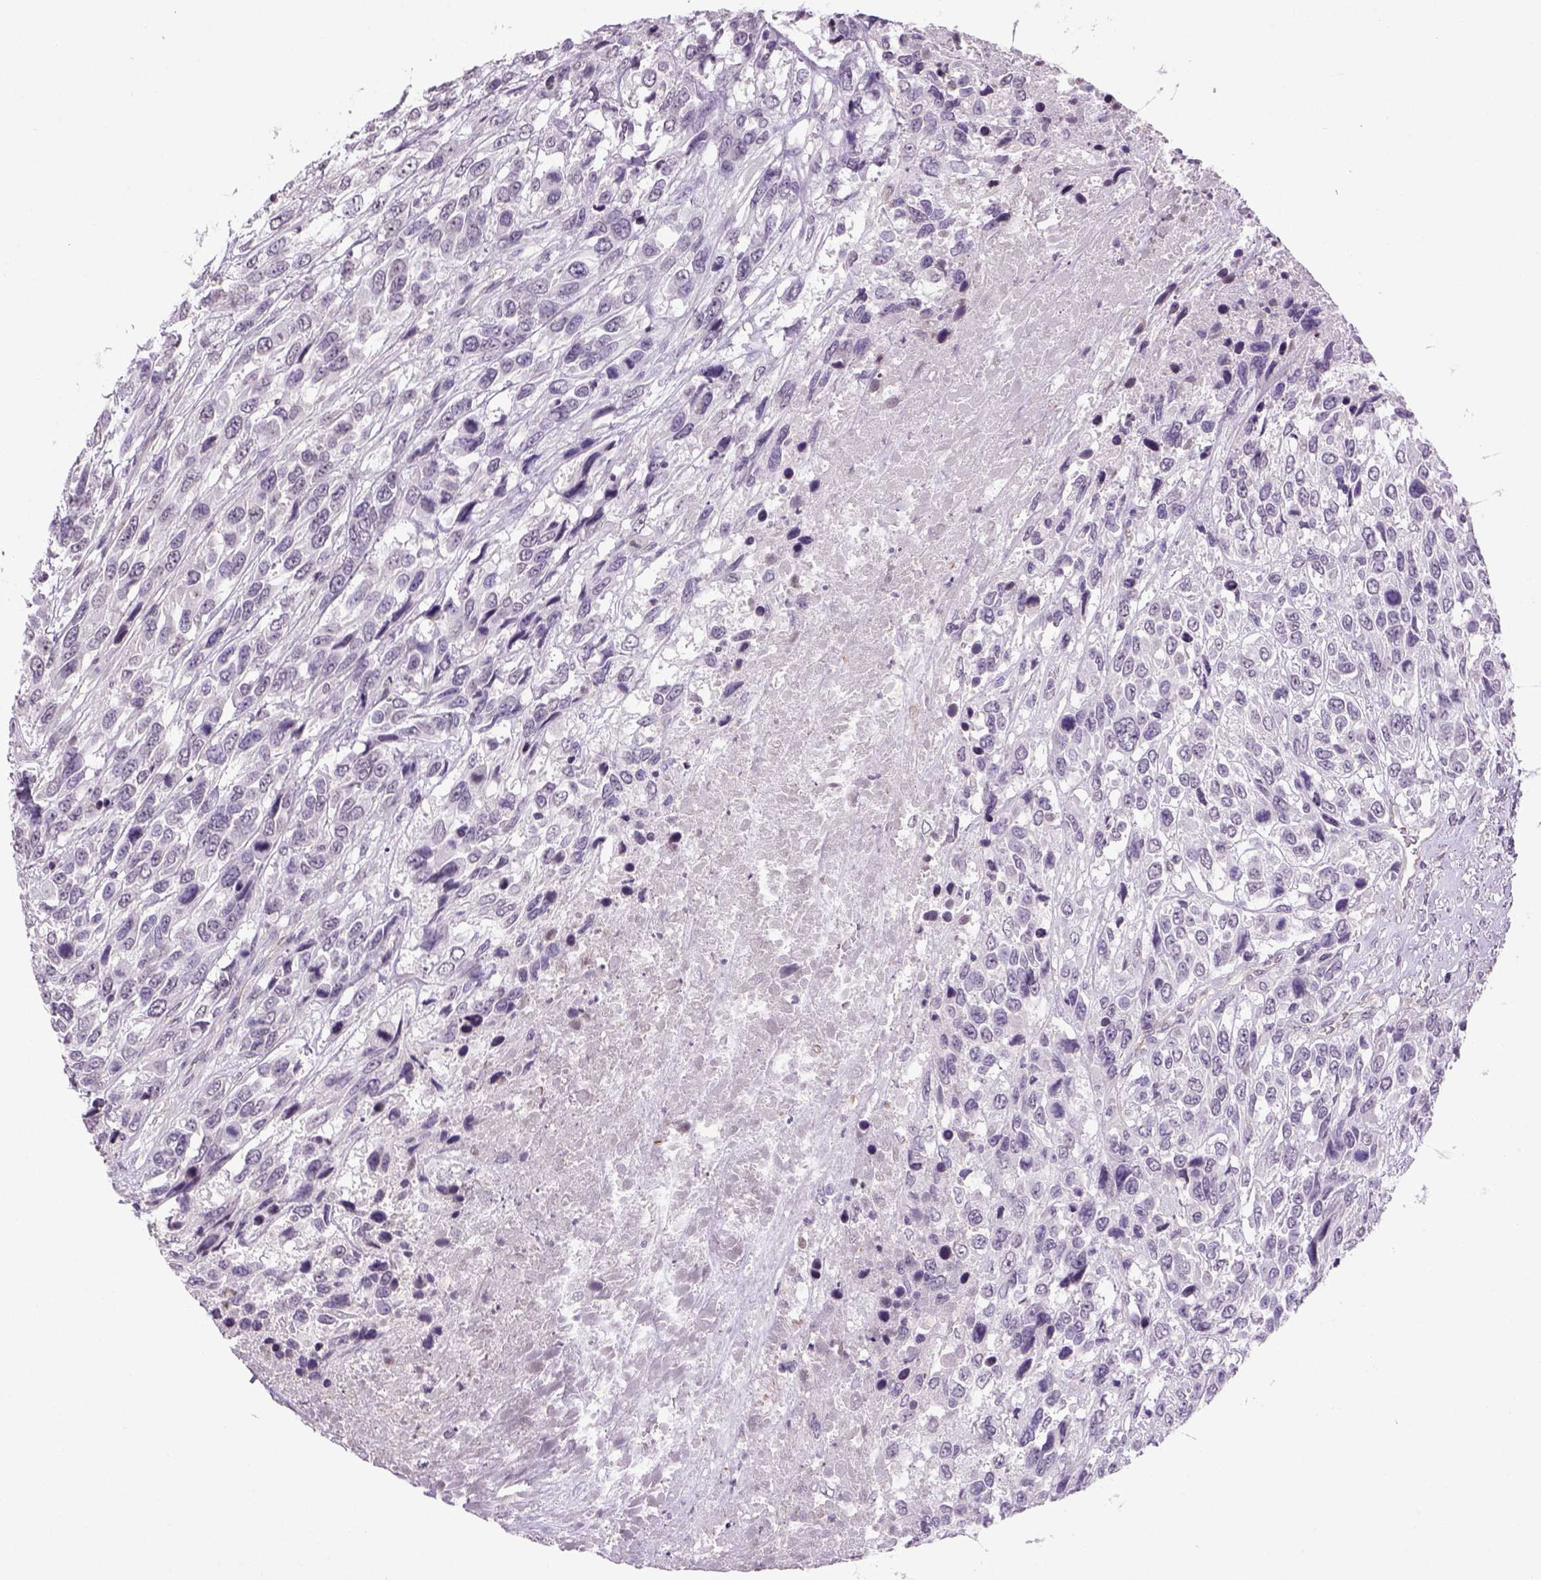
{"staining": {"intensity": "negative", "quantity": "none", "location": "none"}, "tissue": "urothelial cancer", "cell_type": "Tumor cells", "image_type": "cancer", "snomed": [{"axis": "morphology", "description": "Urothelial carcinoma, High grade"}, {"axis": "topography", "description": "Urinary bladder"}], "caption": "High magnification brightfield microscopy of high-grade urothelial carcinoma stained with DAB (brown) and counterstained with hematoxylin (blue): tumor cells show no significant expression. (Stains: DAB immunohistochemistry (IHC) with hematoxylin counter stain, Microscopy: brightfield microscopy at high magnification).", "gene": "PRRT1", "patient": {"sex": "female", "age": 70}}